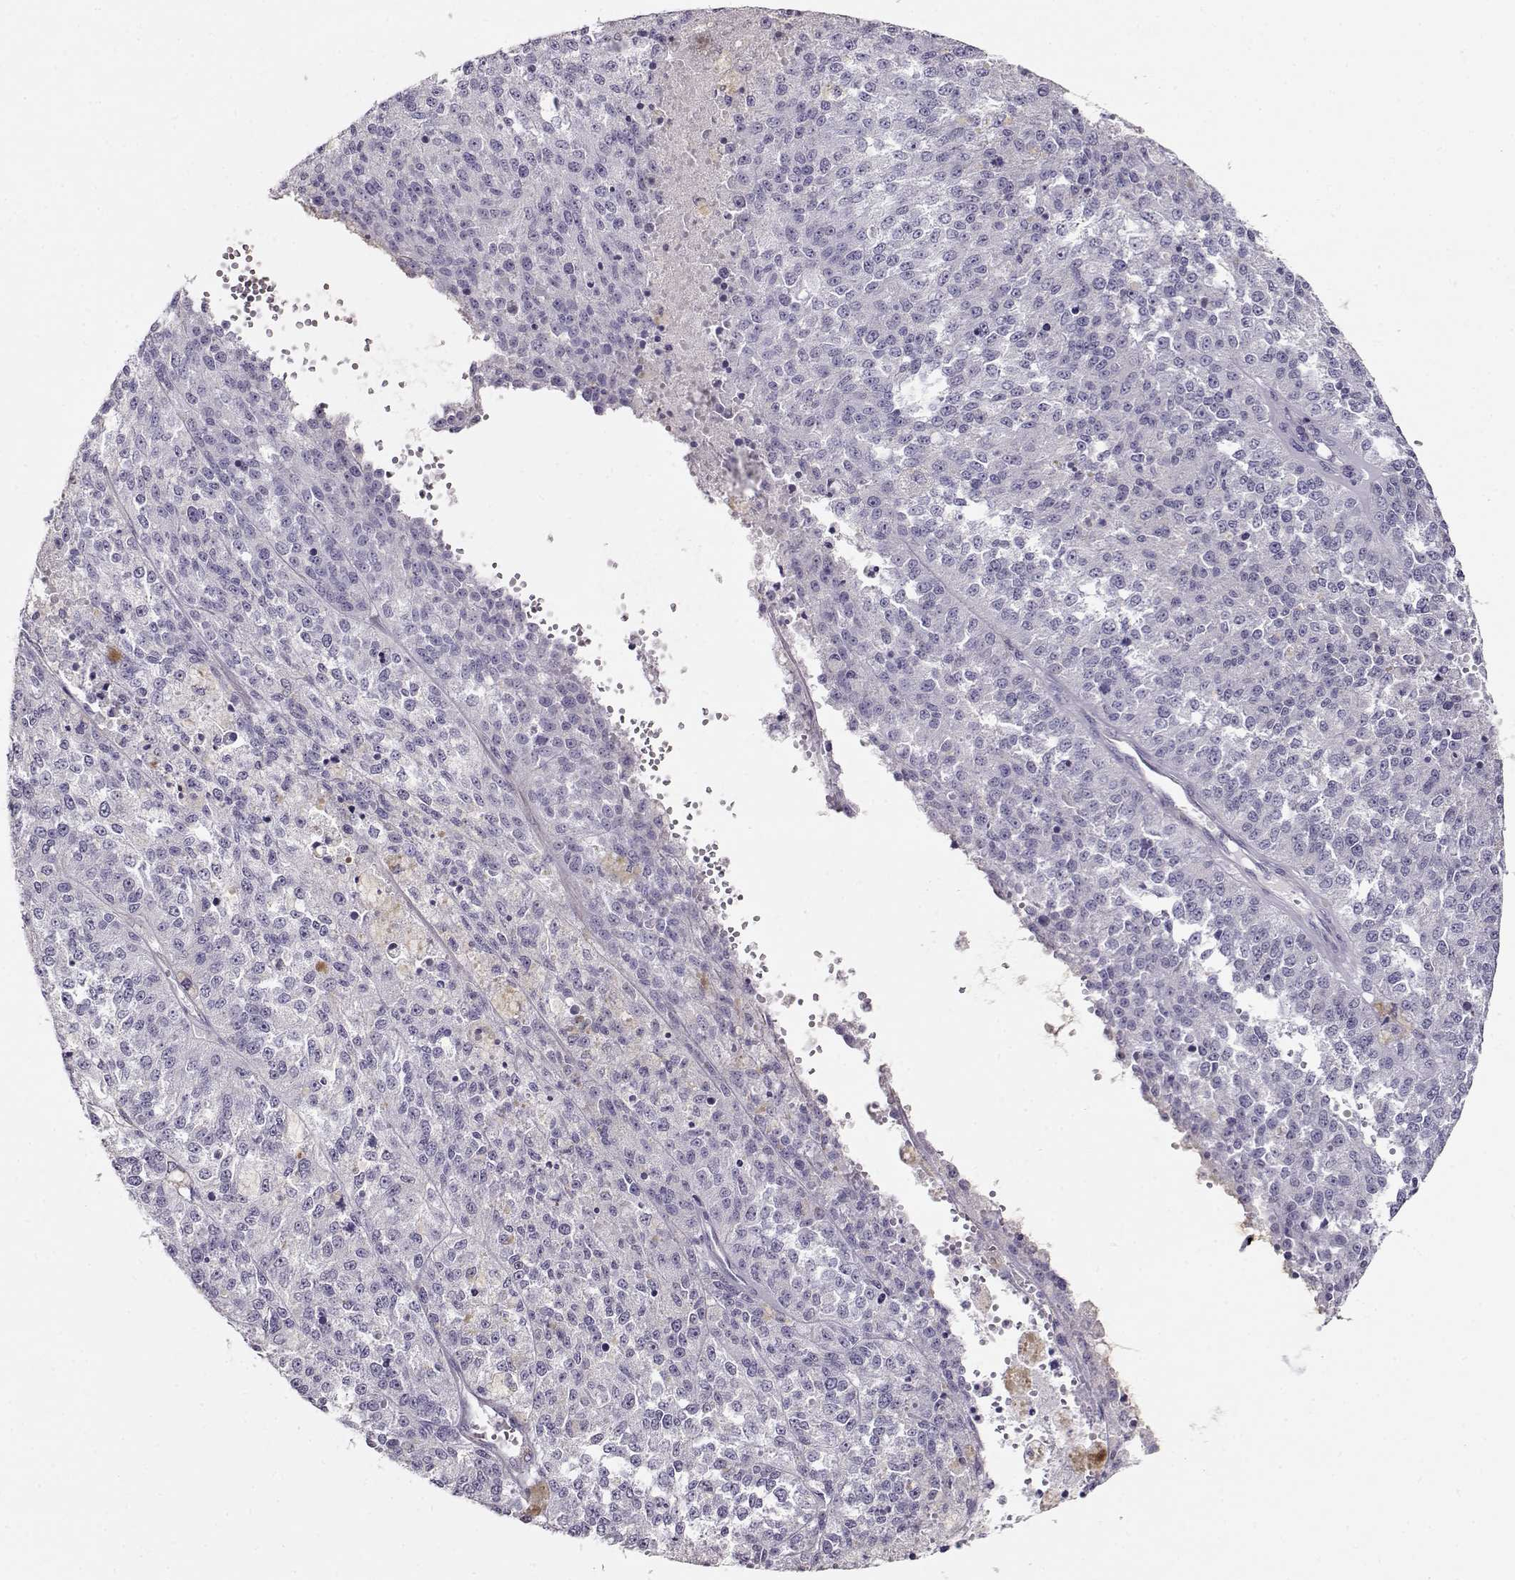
{"staining": {"intensity": "negative", "quantity": "none", "location": "none"}, "tissue": "melanoma", "cell_type": "Tumor cells", "image_type": "cancer", "snomed": [{"axis": "morphology", "description": "Malignant melanoma, Metastatic site"}, {"axis": "topography", "description": "Lymph node"}], "caption": "Immunohistochemical staining of human malignant melanoma (metastatic site) displays no significant staining in tumor cells. (IHC, brightfield microscopy, high magnification).", "gene": "RBM44", "patient": {"sex": "female", "age": 64}}